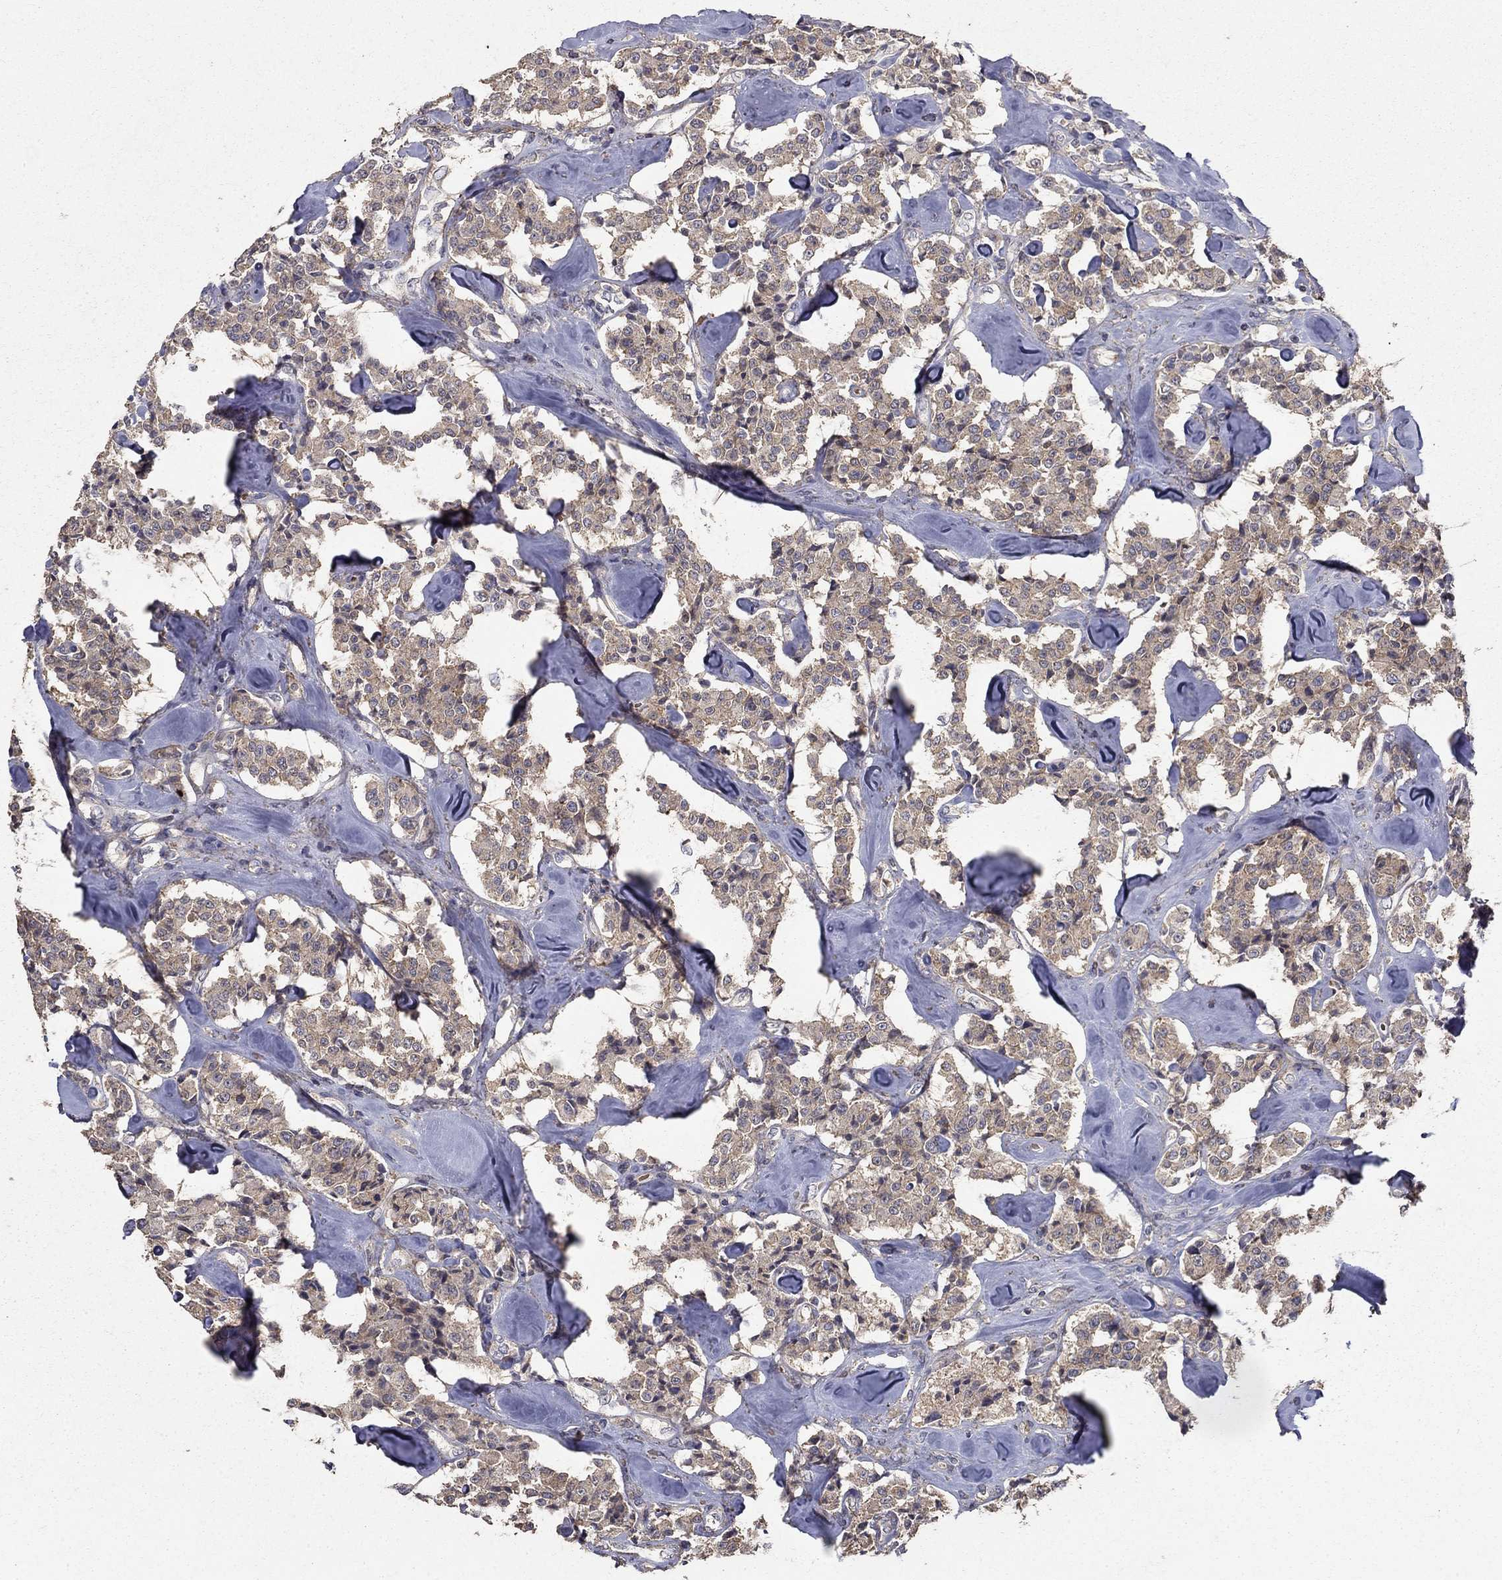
{"staining": {"intensity": "weak", "quantity": ">75%", "location": "cytoplasmic/membranous"}, "tissue": "carcinoid", "cell_type": "Tumor cells", "image_type": "cancer", "snomed": [{"axis": "morphology", "description": "Carcinoid, malignant, NOS"}, {"axis": "topography", "description": "Pancreas"}], "caption": "This histopathology image shows malignant carcinoid stained with IHC to label a protein in brown. The cytoplasmic/membranous of tumor cells show weak positivity for the protein. Nuclei are counter-stained blue.", "gene": "MPP2", "patient": {"sex": "male", "age": 41}}